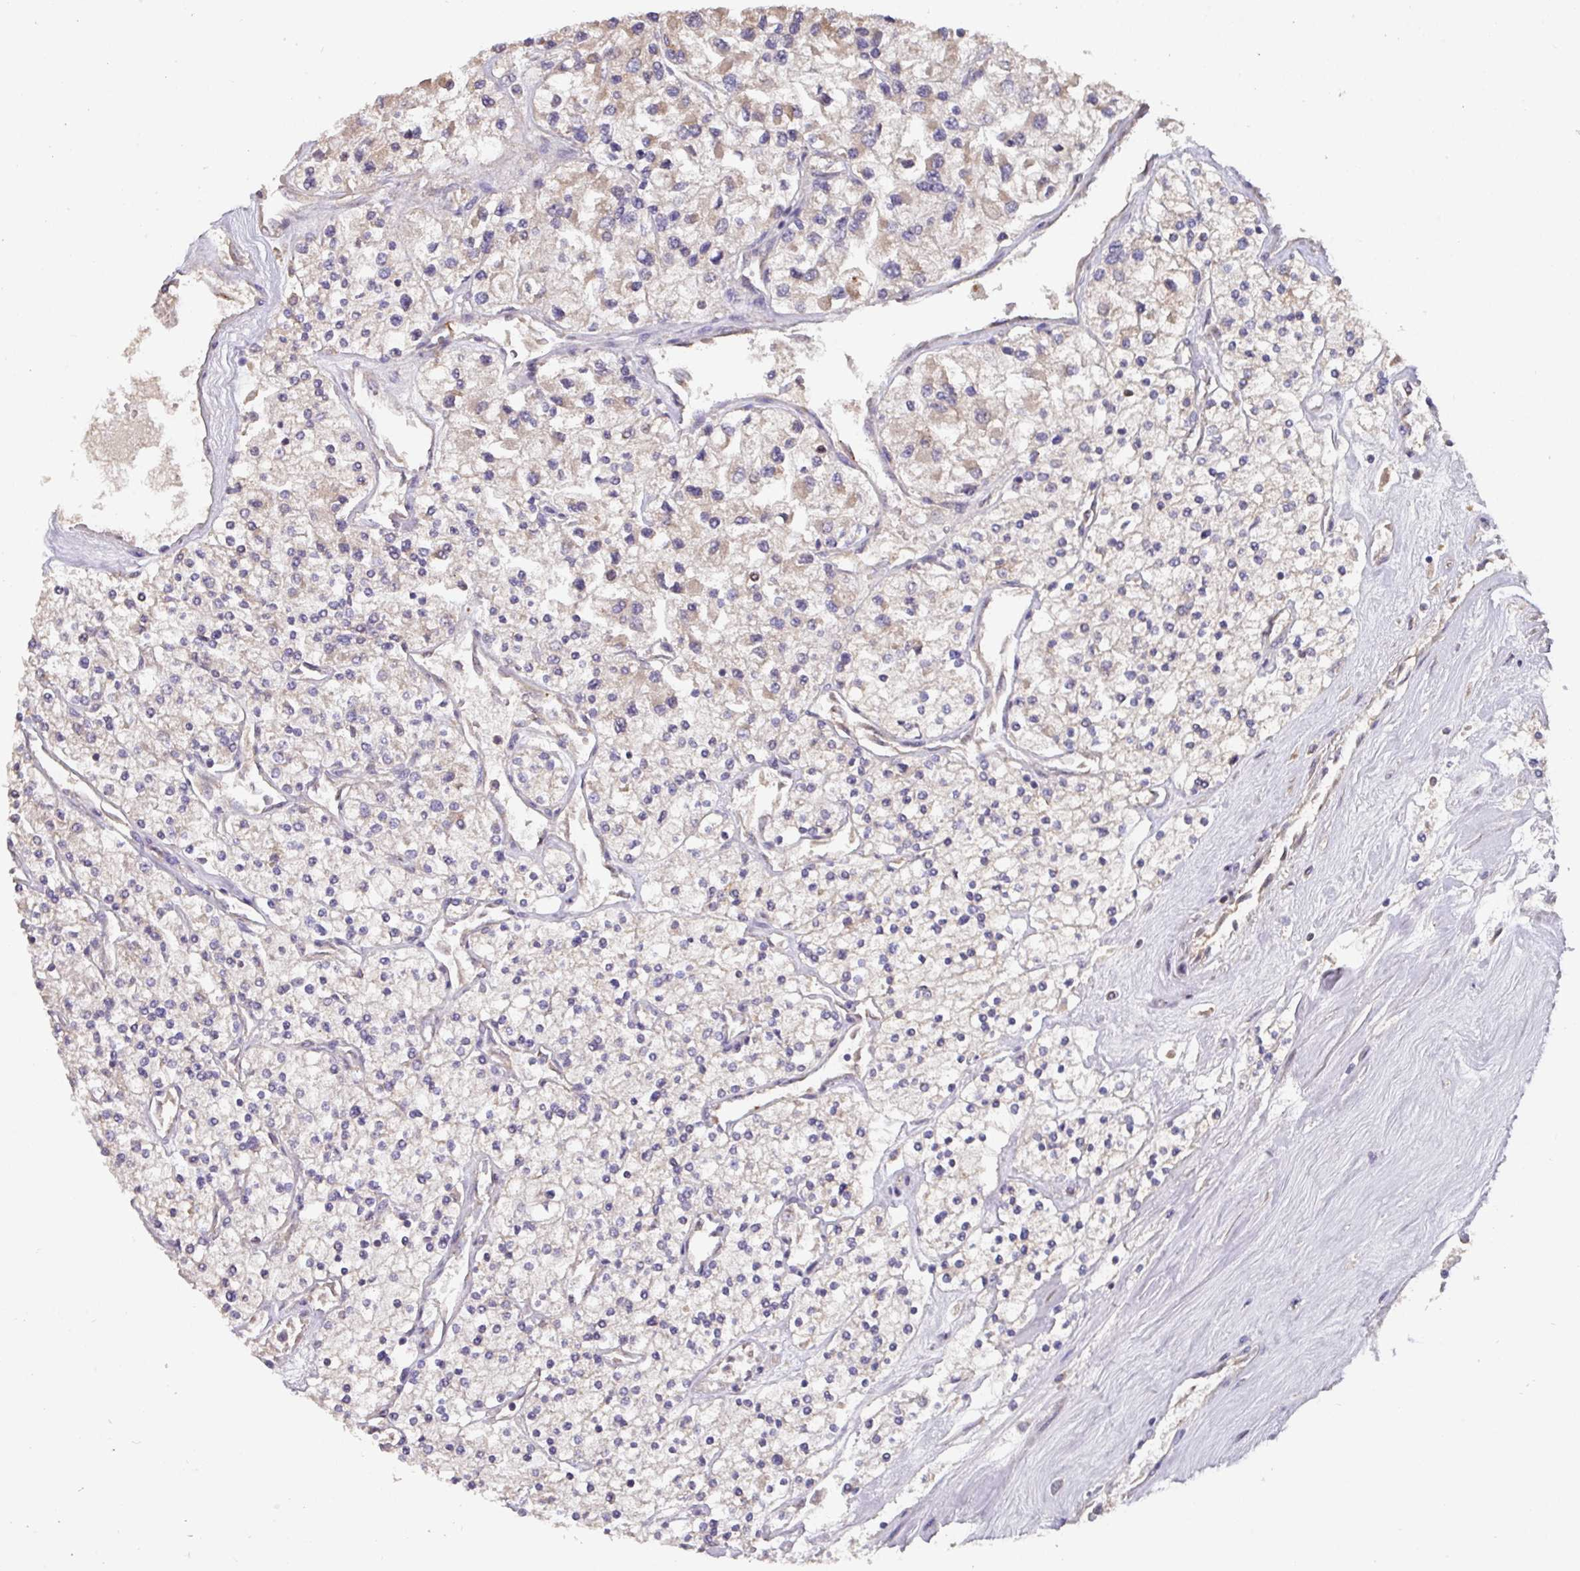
{"staining": {"intensity": "negative", "quantity": "none", "location": "none"}, "tissue": "renal cancer", "cell_type": "Tumor cells", "image_type": "cancer", "snomed": [{"axis": "morphology", "description": "Adenocarcinoma, NOS"}, {"axis": "topography", "description": "Kidney"}], "caption": "High magnification brightfield microscopy of adenocarcinoma (renal) stained with DAB (brown) and counterstained with hematoxylin (blue): tumor cells show no significant expression. (Stains: DAB immunohistochemistry with hematoxylin counter stain, Microscopy: brightfield microscopy at high magnification).", "gene": "ACVR2B", "patient": {"sex": "male", "age": 80}}